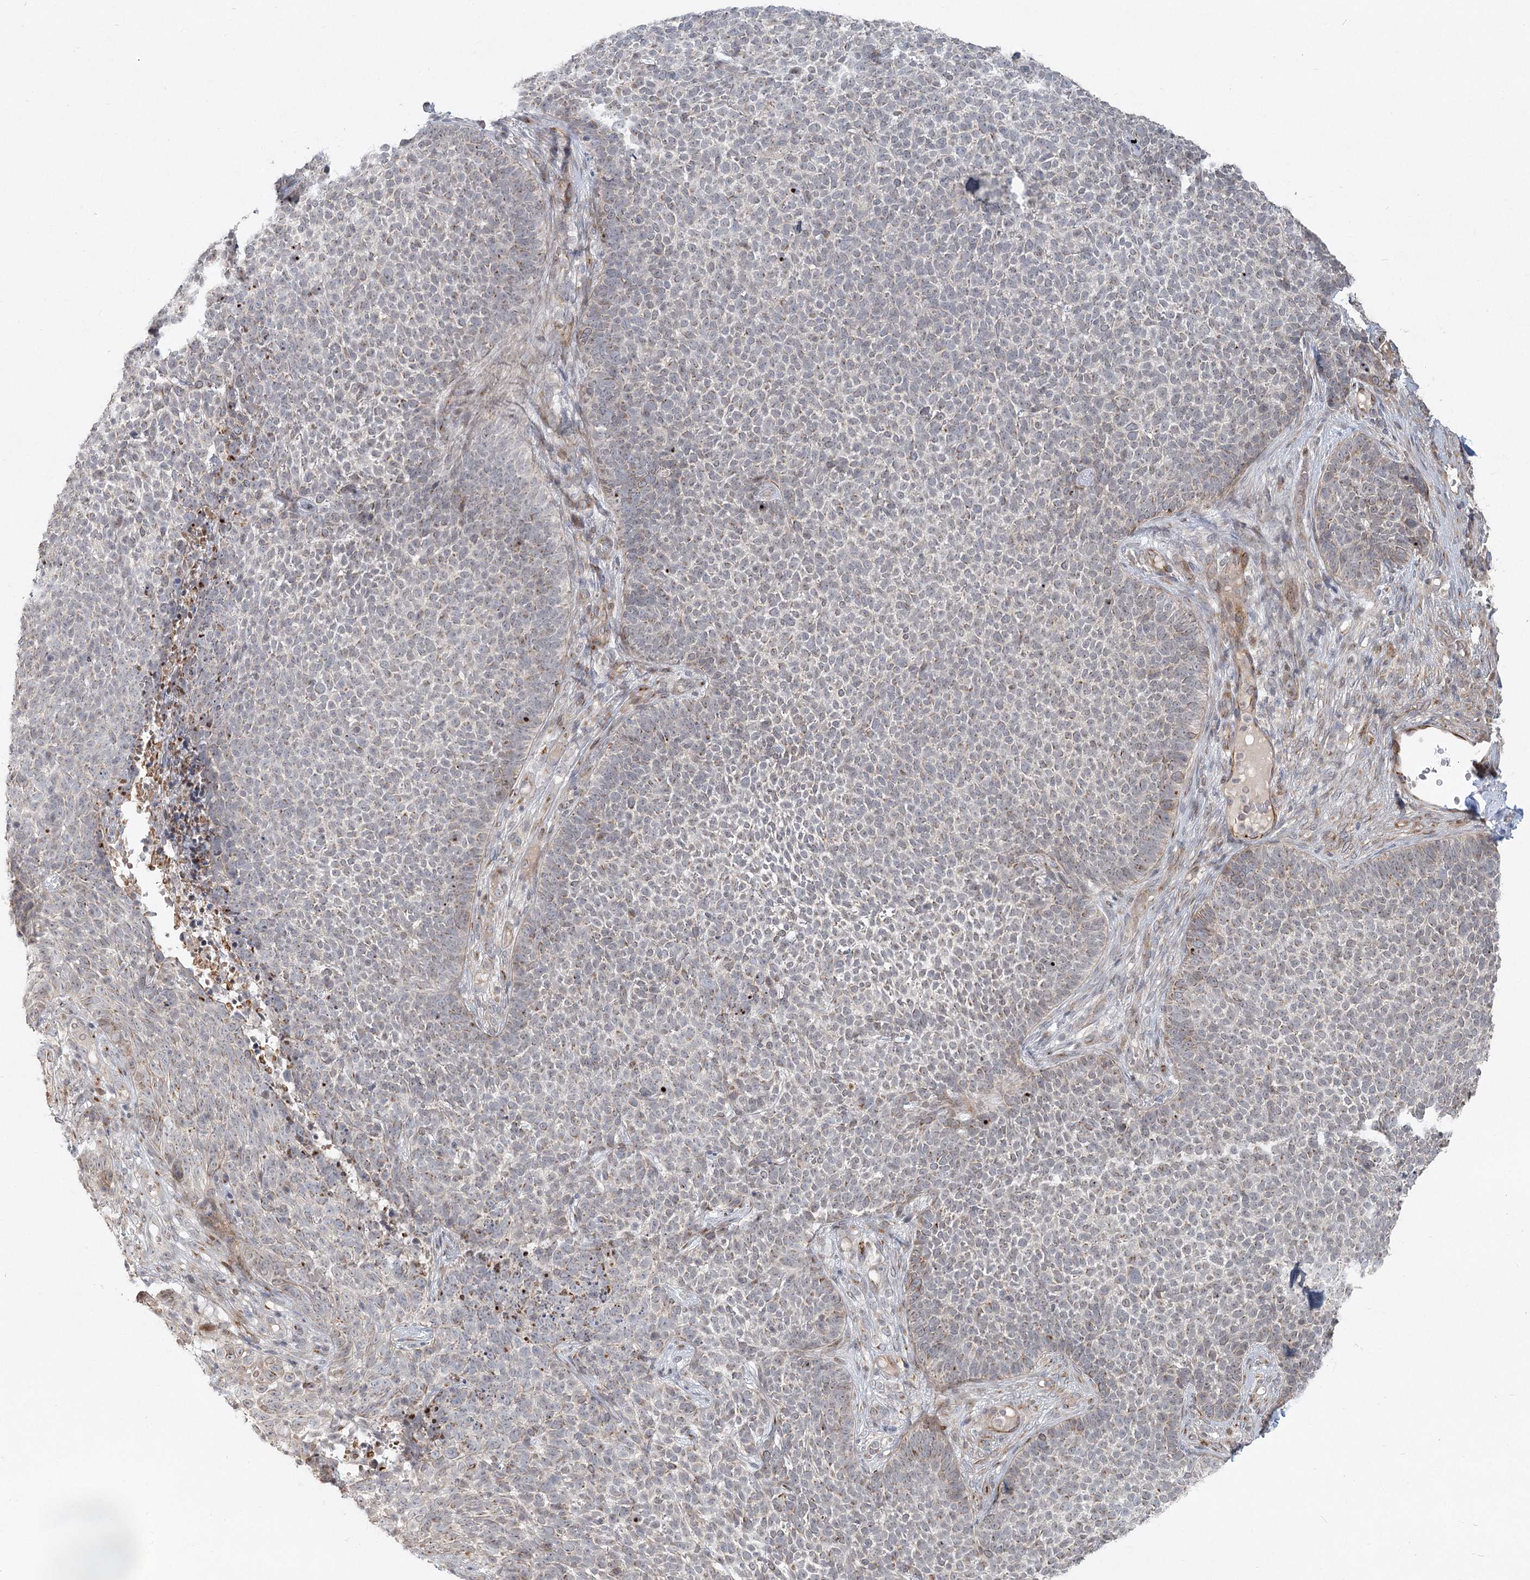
{"staining": {"intensity": "negative", "quantity": "none", "location": "none"}, "tissue": "skin cancer", "cell_type": "Tumor cells", "image_type": "cancer", "snomed": [{"axis": "morphology", "description": "Basal cell carcinoma"}, {"axis": "topography", "description": "Skin"}], "caption": "DAB (3,3'-diaminobenzidine) immunohistochemical staining of human skin cancer reveals no significant positivity in tumor cells.", "gene": "LRP2BP", "patient": {"sex": "female", "age": 84}}